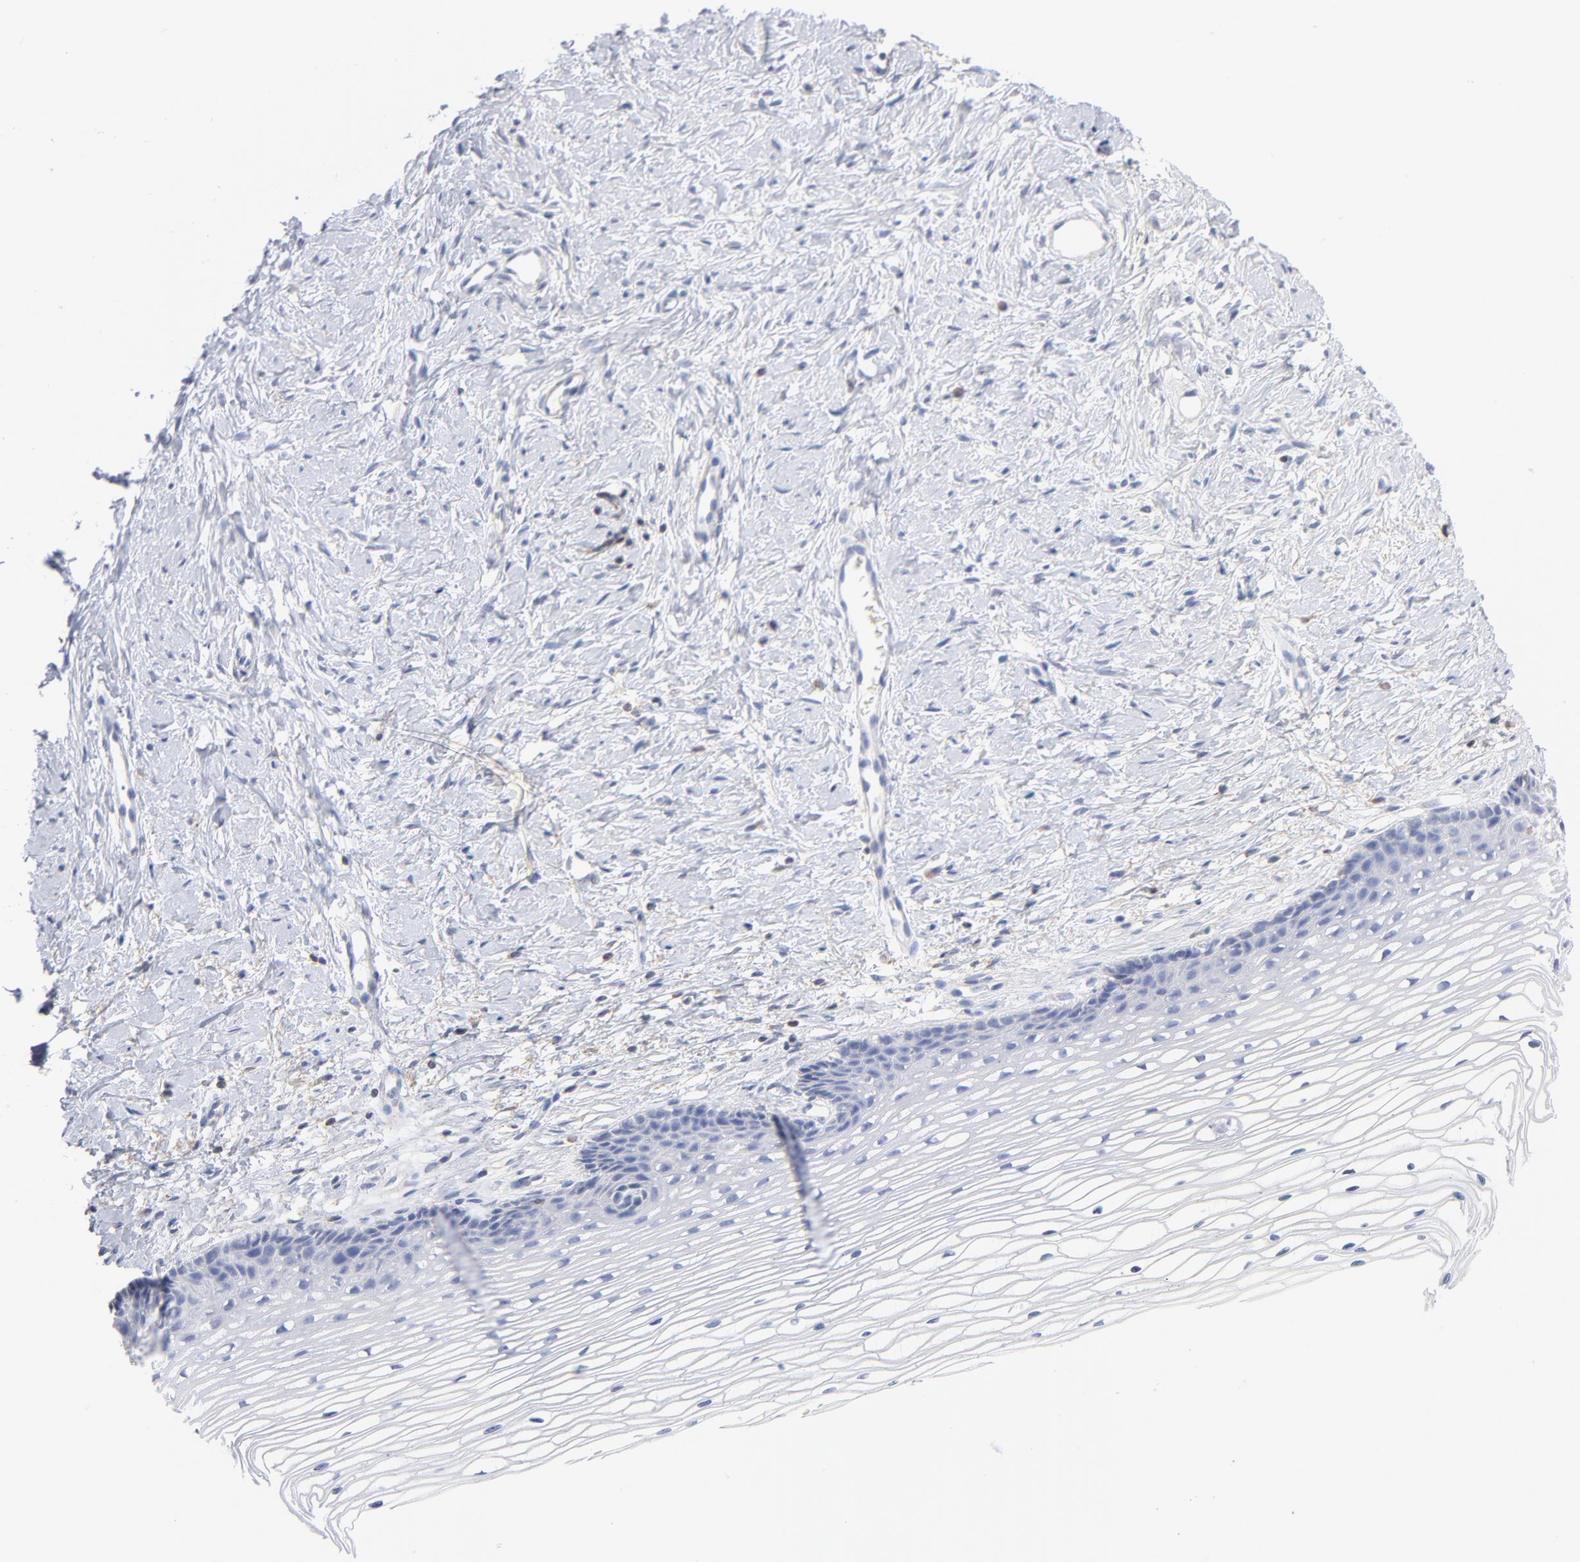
{"staining": {"intensity": "negative", "quantity": "none", "location": "none"}, "tissue": "cervix", "cell_type": "Glandular cells", "image_type": "normal", "snomed": [{"axis": "morphology", "description": "Normal tissue, NOS"}, {"axis": "topography", "description": "Cervix"}], "caption": "Immunohistochemistry of normal cervix displays no positivity in glandular cells. (DAB IHC with hematoxylin counter stain).", "gene": "SEPTIN11", "patient": {"sex": "female", "age": 77}}